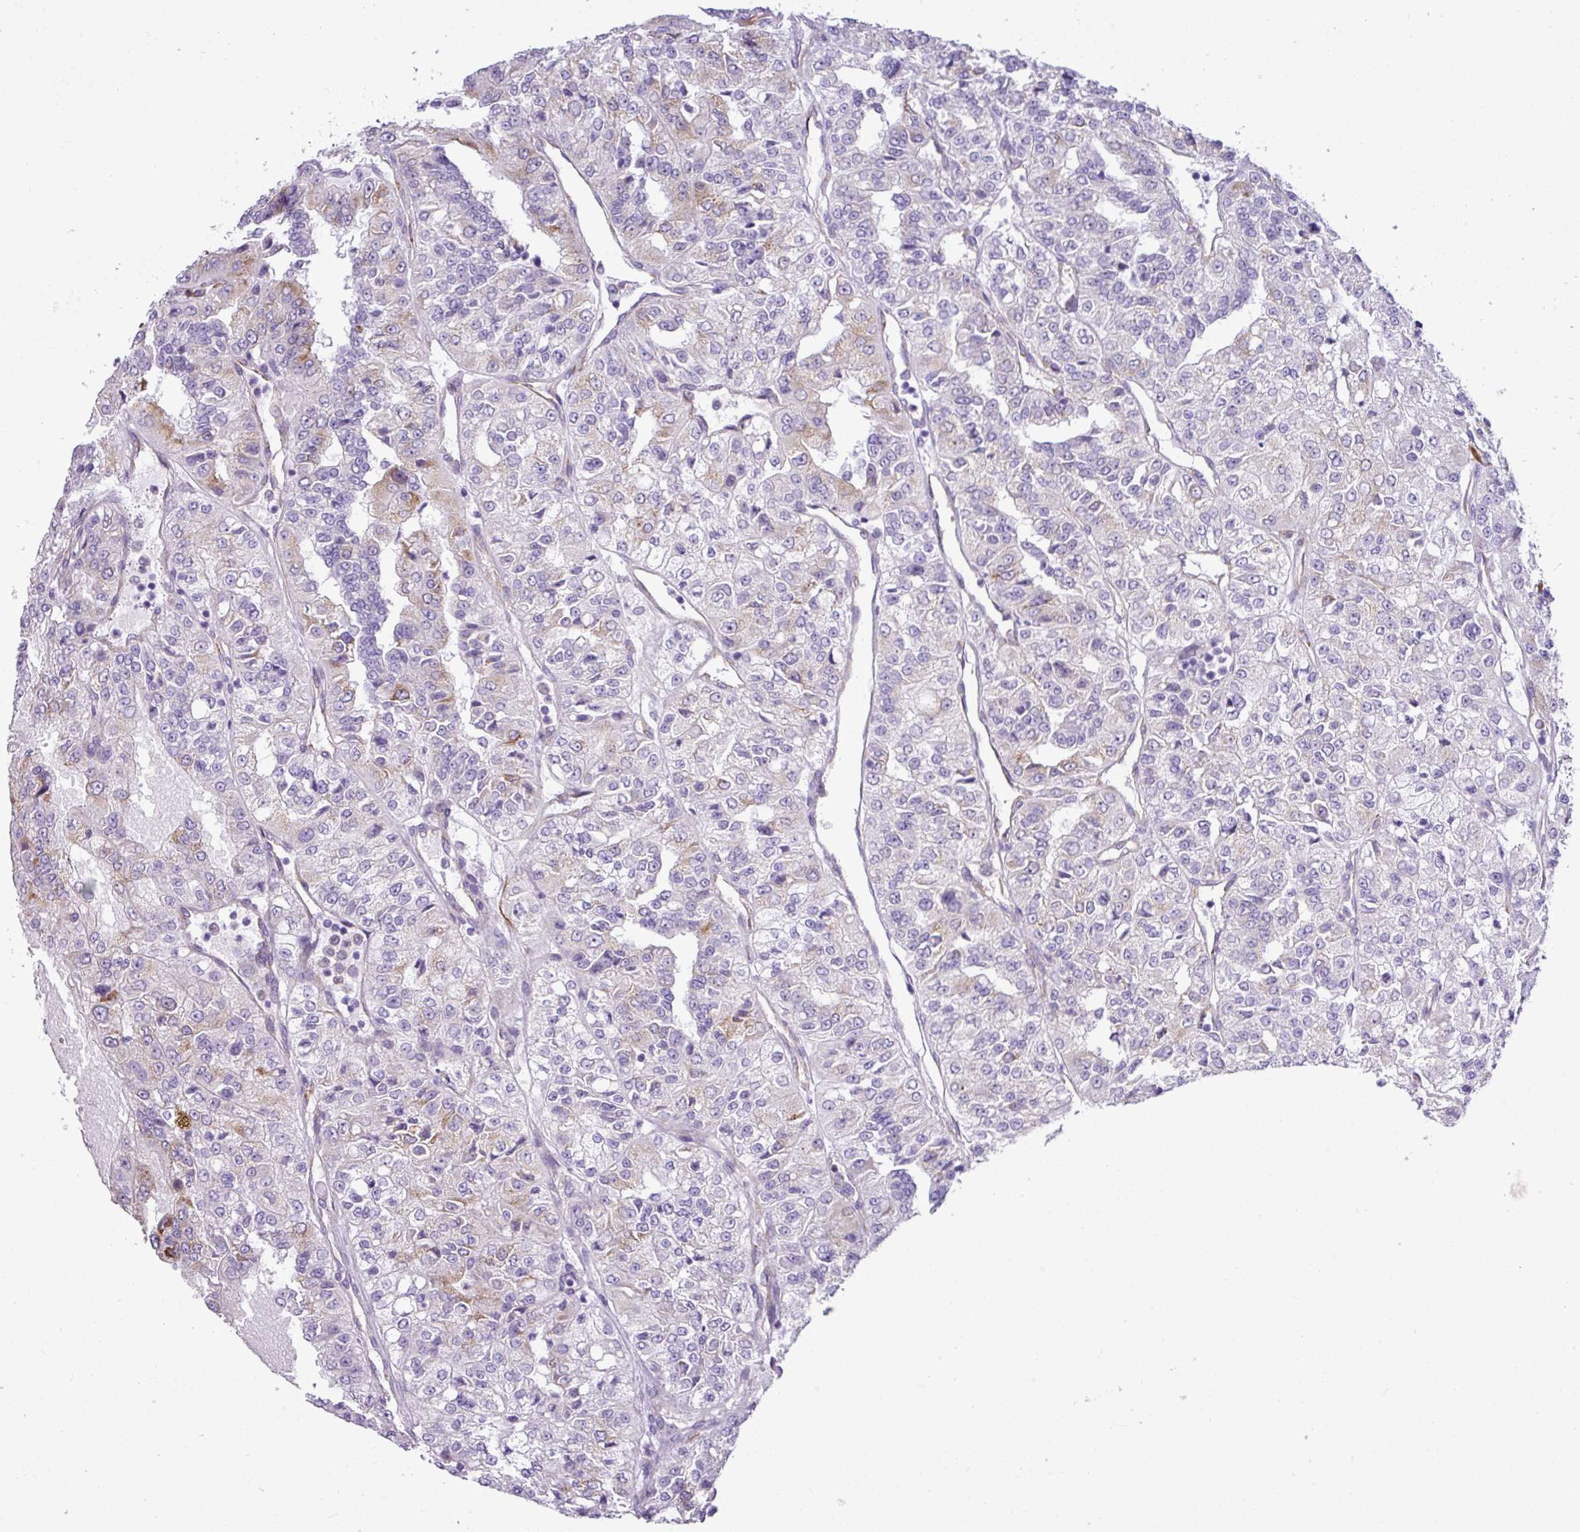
{"staining": {"intensity": "moderate", "quantity": "<25%", "location": "cytoplasmic/membranous"}, "tissue": "renal cancer", "cell_type": "Tumor cells", "image_type": "cancer", "snomed": [{"axis": "morphology", "description": "Adenocarcinoma, NOS"}, {"axis": "topography", "description": "Kidney"}], "caption": "There is low levels of moderate cytoplasmic/membranous expression in tumor cells of renal cancer, as demonstrated by immunohistochemical staining (brown color).", "gene": "CFAP97", "patient": {"sex": "female", "age": 63}}